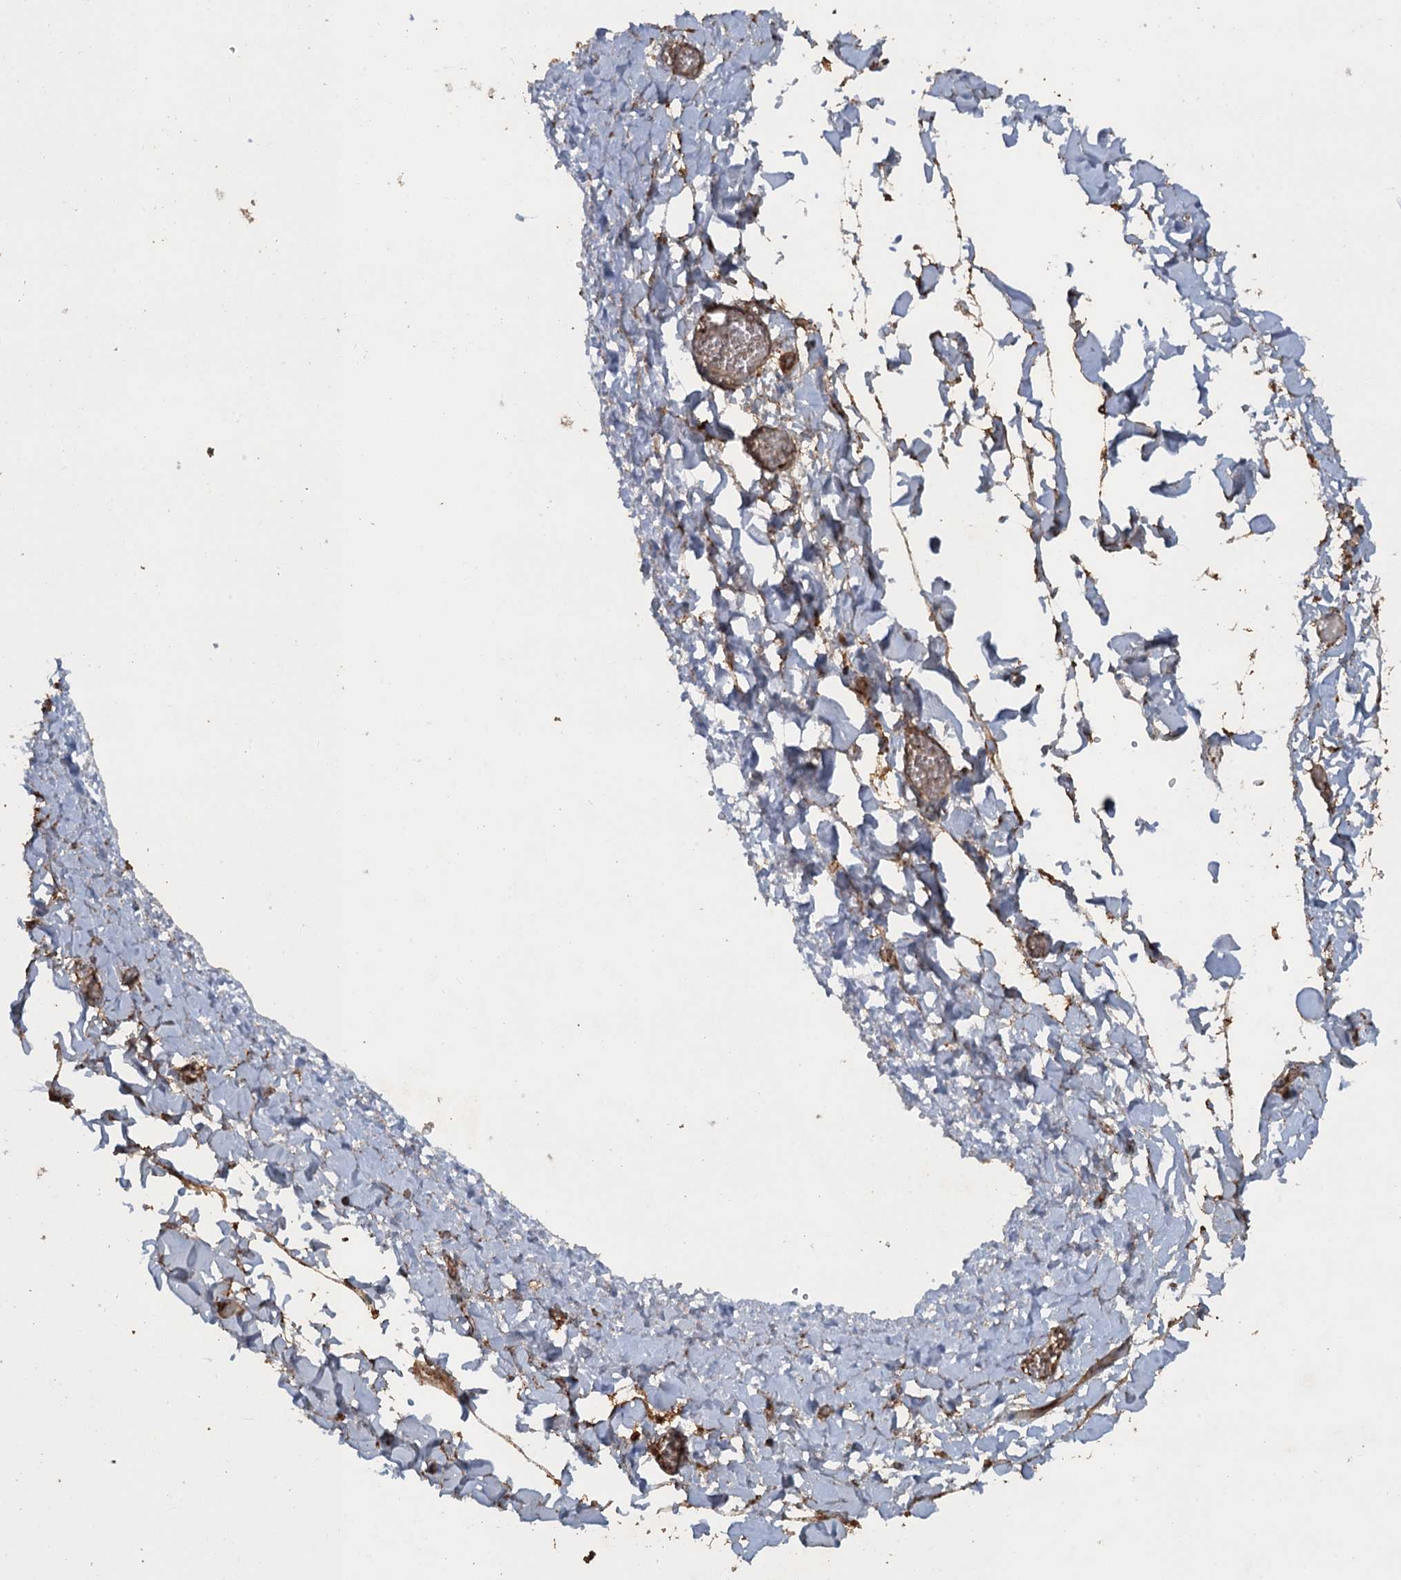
{"staining": {"intensity": "moderate", "quantity": ">75%", "location": "cytoplasmic/membranous"}, "tissue": "adipose tissue", "cell_type": "Adipocytes", "image_type": "normal", "snomed": [{"axis": "morphology", "description": "Normal tissue, NOS"}, {"axis": "topography", "description": "Gallbladder"}, {"axis": "topography", "description": "Peripheral nerve tissue"}], "caption": "The immunohistochemical stain highlights moderate cytoplasmic/membranous expression in adipocytes of benign adipose tissue.", "gene": "GLE1", "patient": {"sex": "male", "age": 38}}